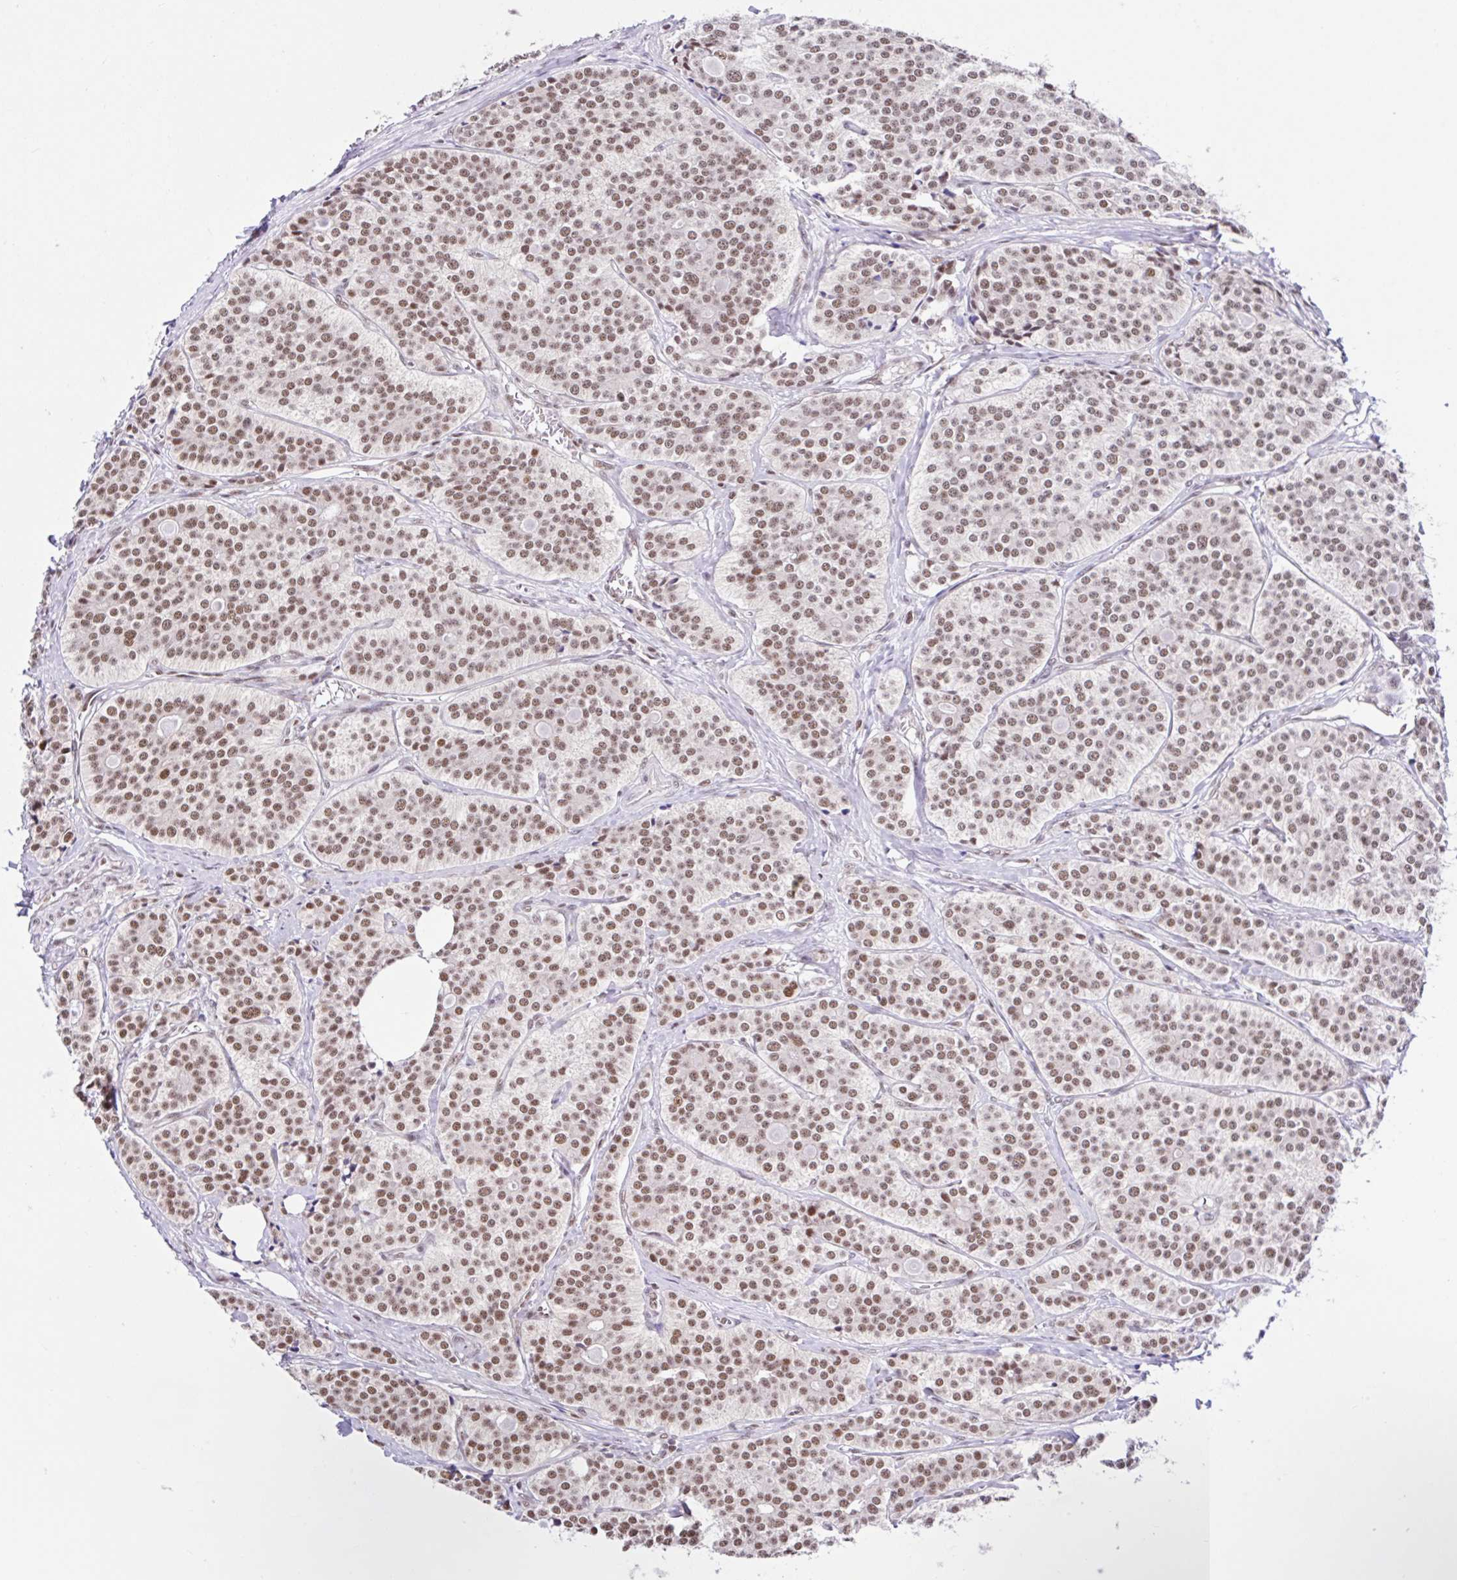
{"staining": {"intensity": "weak", "quantity": "25%-75%", "location": "nuclear"}, "tissue": "carcinoid", "cell_type": "Tumor cells", "image_type": "cancer", "snomed": [{"axis": "morphology", "description": "Carcinoid, malignant, NOS"}, {"axis": "topography", "description": "Small intestine"}], "caption": "A high-resolution histopathology image shows immunohistochemistry (IHC) staining of carcinoid, which exhibits weak nuclear staining in about 25%-75% of tumor cells.", "gene": "CCDC12", "patient": {"sex": "male", "age": 63}}